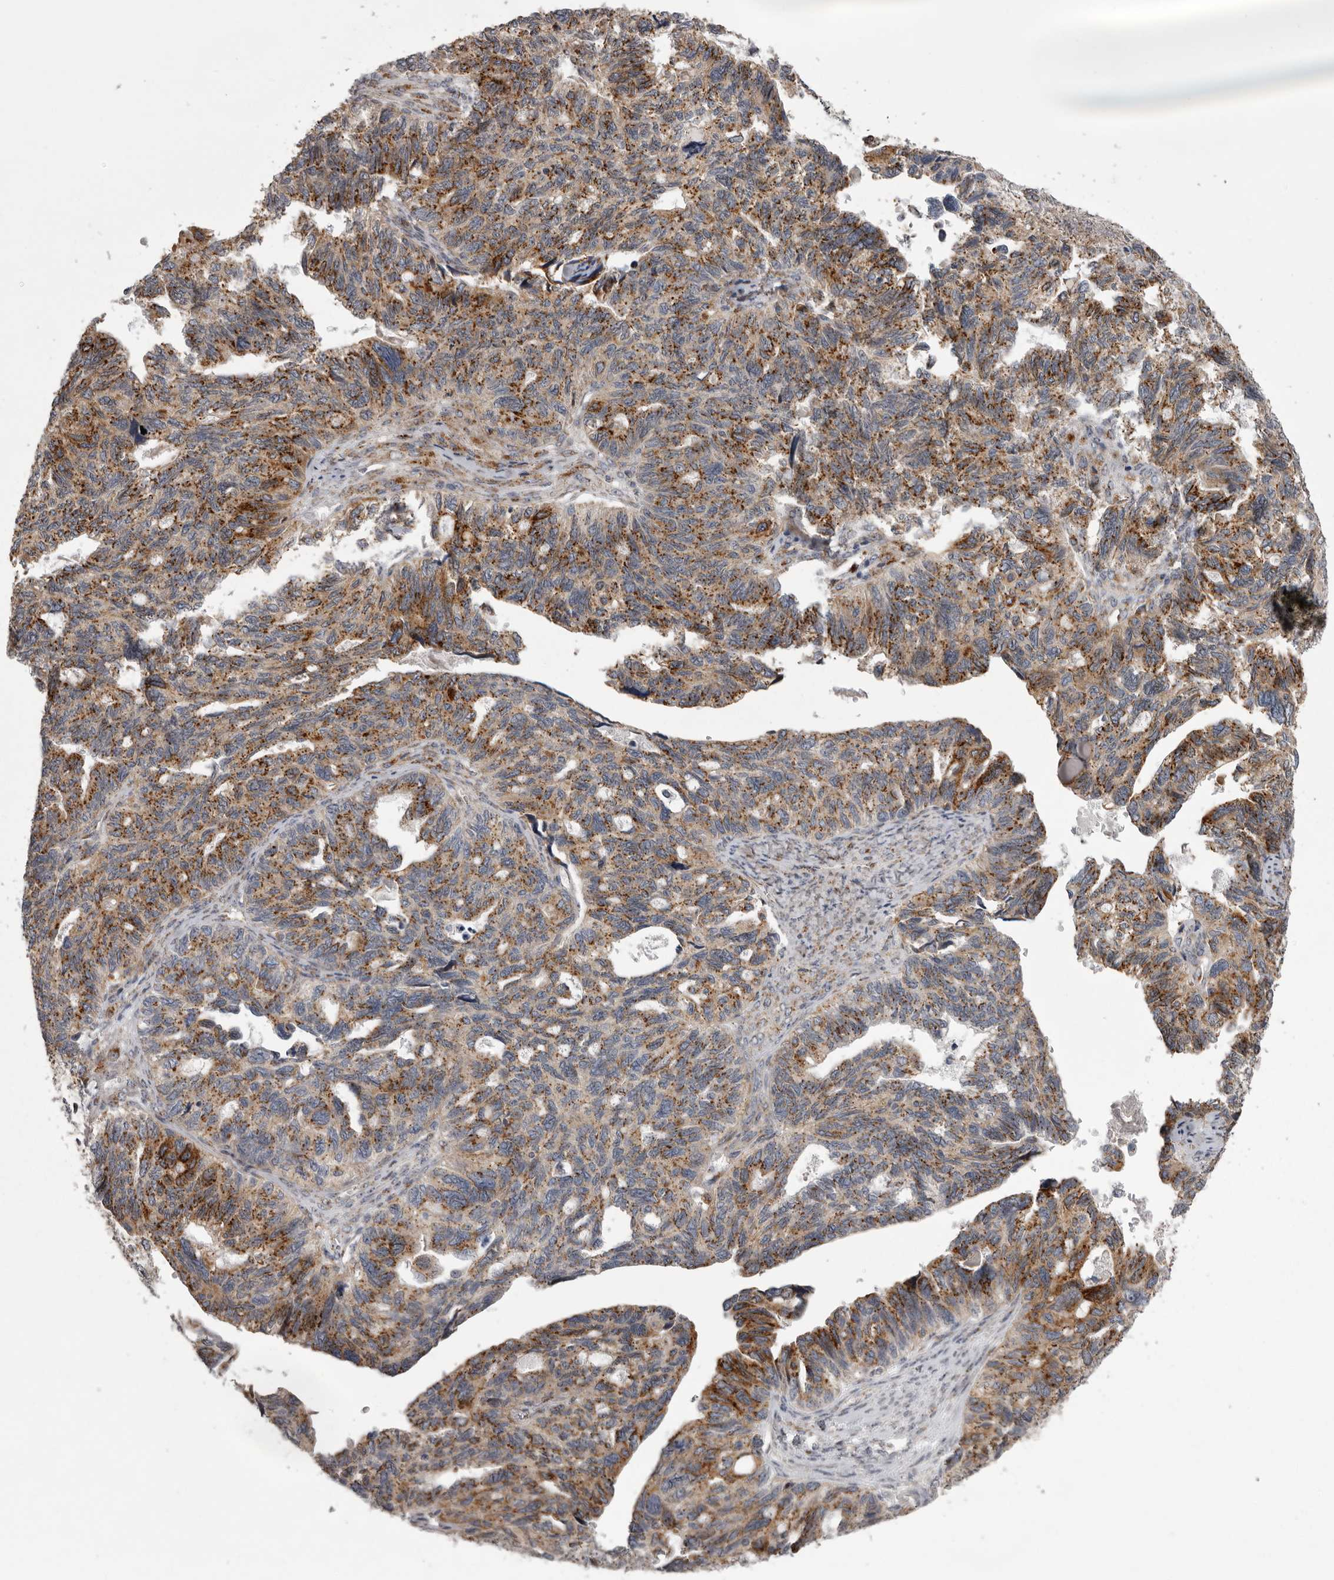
{"staining": {"intensity": "moderate", "quantity": ">75%", "location": "cytoplasmic/membranous"}, "tissue": "ovarian cancer", "cell_type": "Tumor cells", "image_type": "cancer", "snomed": [{"axis": "morphology", "description": "Cystadenocarcinoma, serous, NOS"}, {"axis": "topography", "description": "Ovary"}], "caption": "Immunohistochemistry photomicrograph of ovarian serous cystadenocarcinoma stained for a protein (brown), which demonstrates medium levels of moderate cytoplasmic/membranous positivity in approximately >75% of tumor cells.", "gene": "WDR47", "patient": {"sex": "female", "age": 79}}